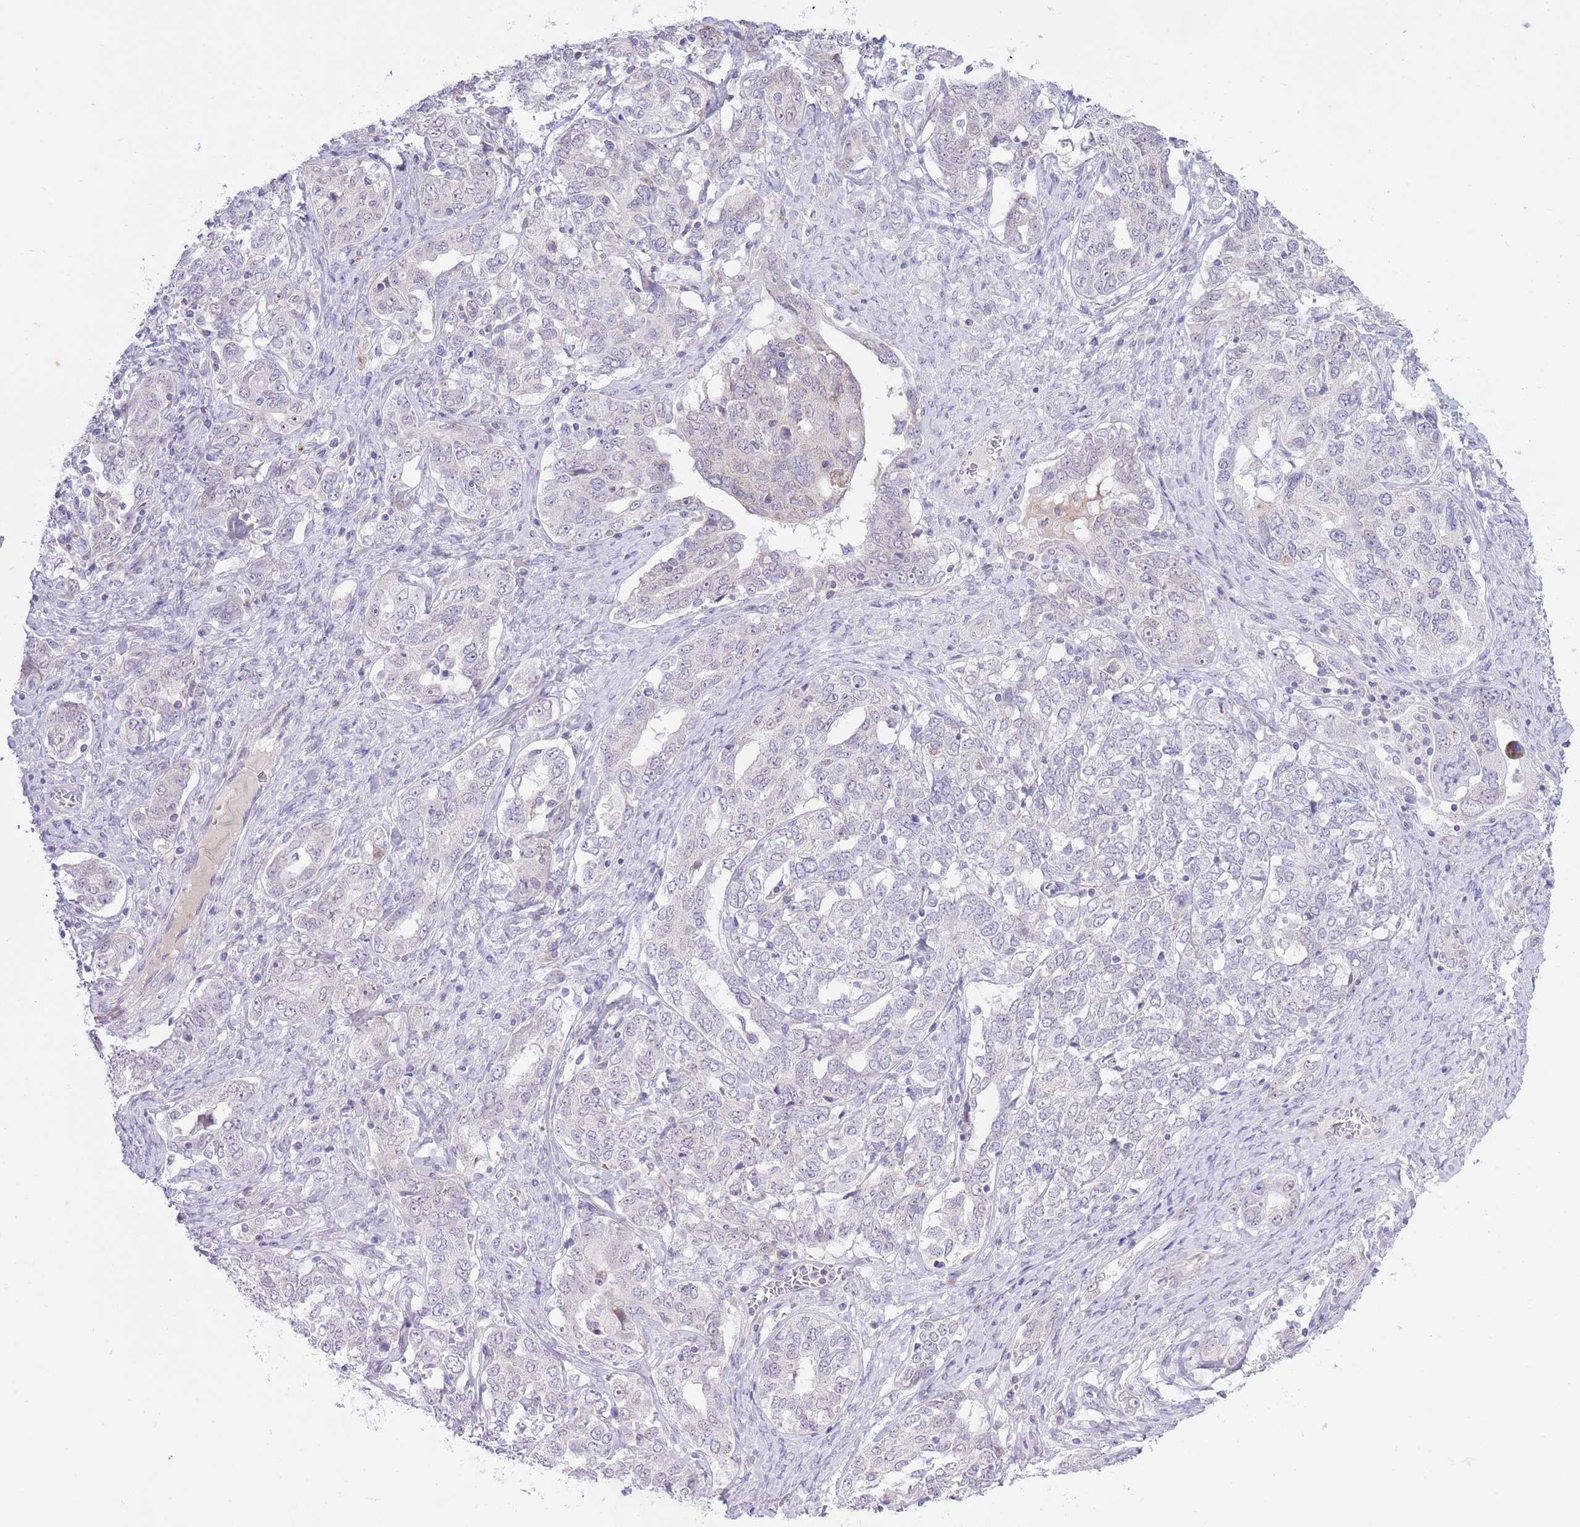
{"staining": {"intensity": "negative", "quantity": "none", "location": "none"}, "tissue": "ovarian cancer", "cell_type": "Tumor cells", "image_type": "cancer", "snomed": [{"axis": "morphology", "description": "Carcinoma, endometroid"}, {"axis": "topography", "description": "Ovary"}], "caption": "Tumor cells show no significant protein staining in ovarian cancer.", "gene": "DENND2D", "patient": {"sex": "female", "age": 62}}